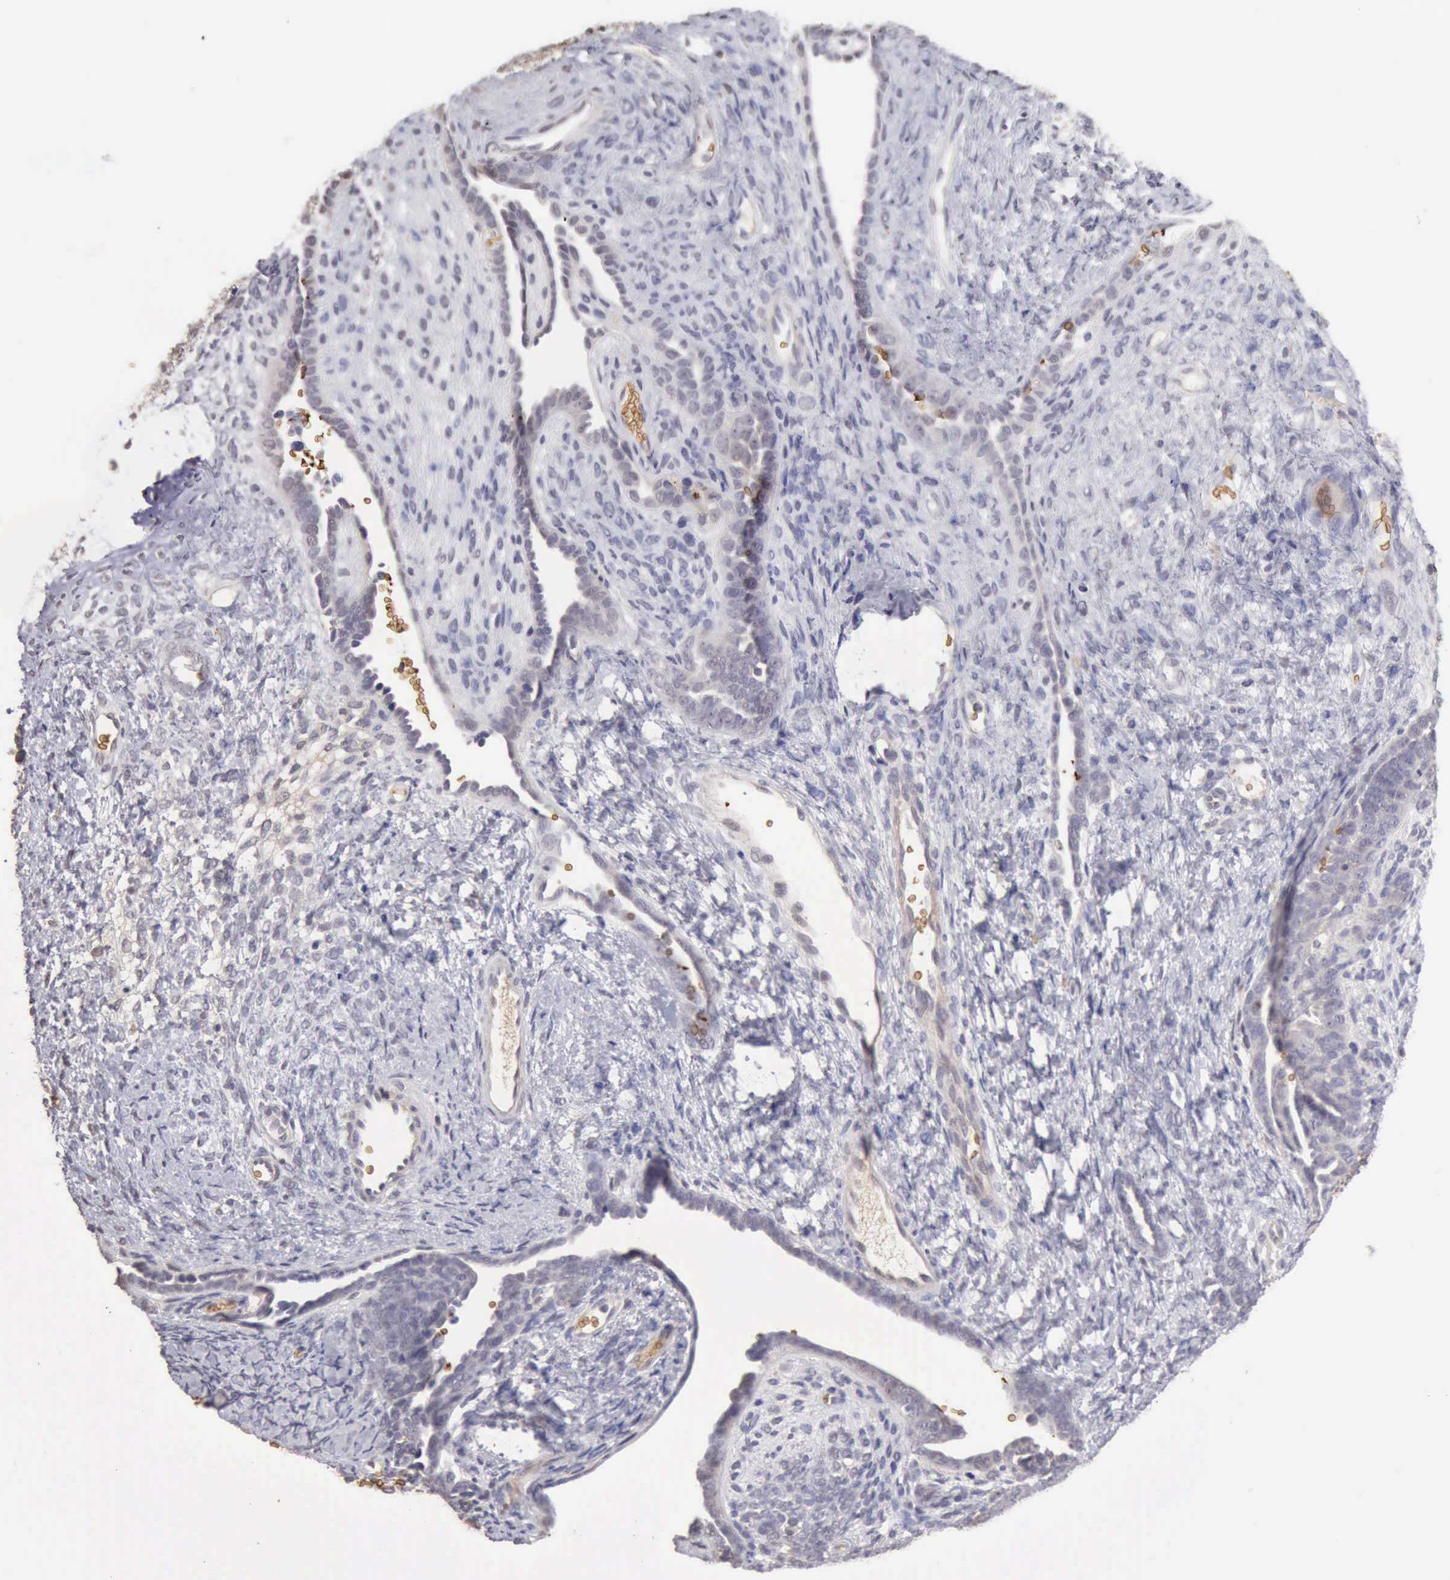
{"staining": {"intensity": "negative", "quantity": "none", "location": "none"}, "tissue": "endometrial cancer", "cell_type": "Tumor cells", "image_type": "cancer", "snomed": [{"axis": "morphology", "description": "Neoplasm, malignant, NOS"}, {"axis": "topography", "description": "Endometrium"}], "caption": "An IHC histopathology image of endometrial cancer (neoplasm (malignant)) is shown. There is no staining in tumor cells of endometrial cancer (neoplasm (malignant)).", "gene": "CFI", "patient": {"sex": "female", "age": 74}}